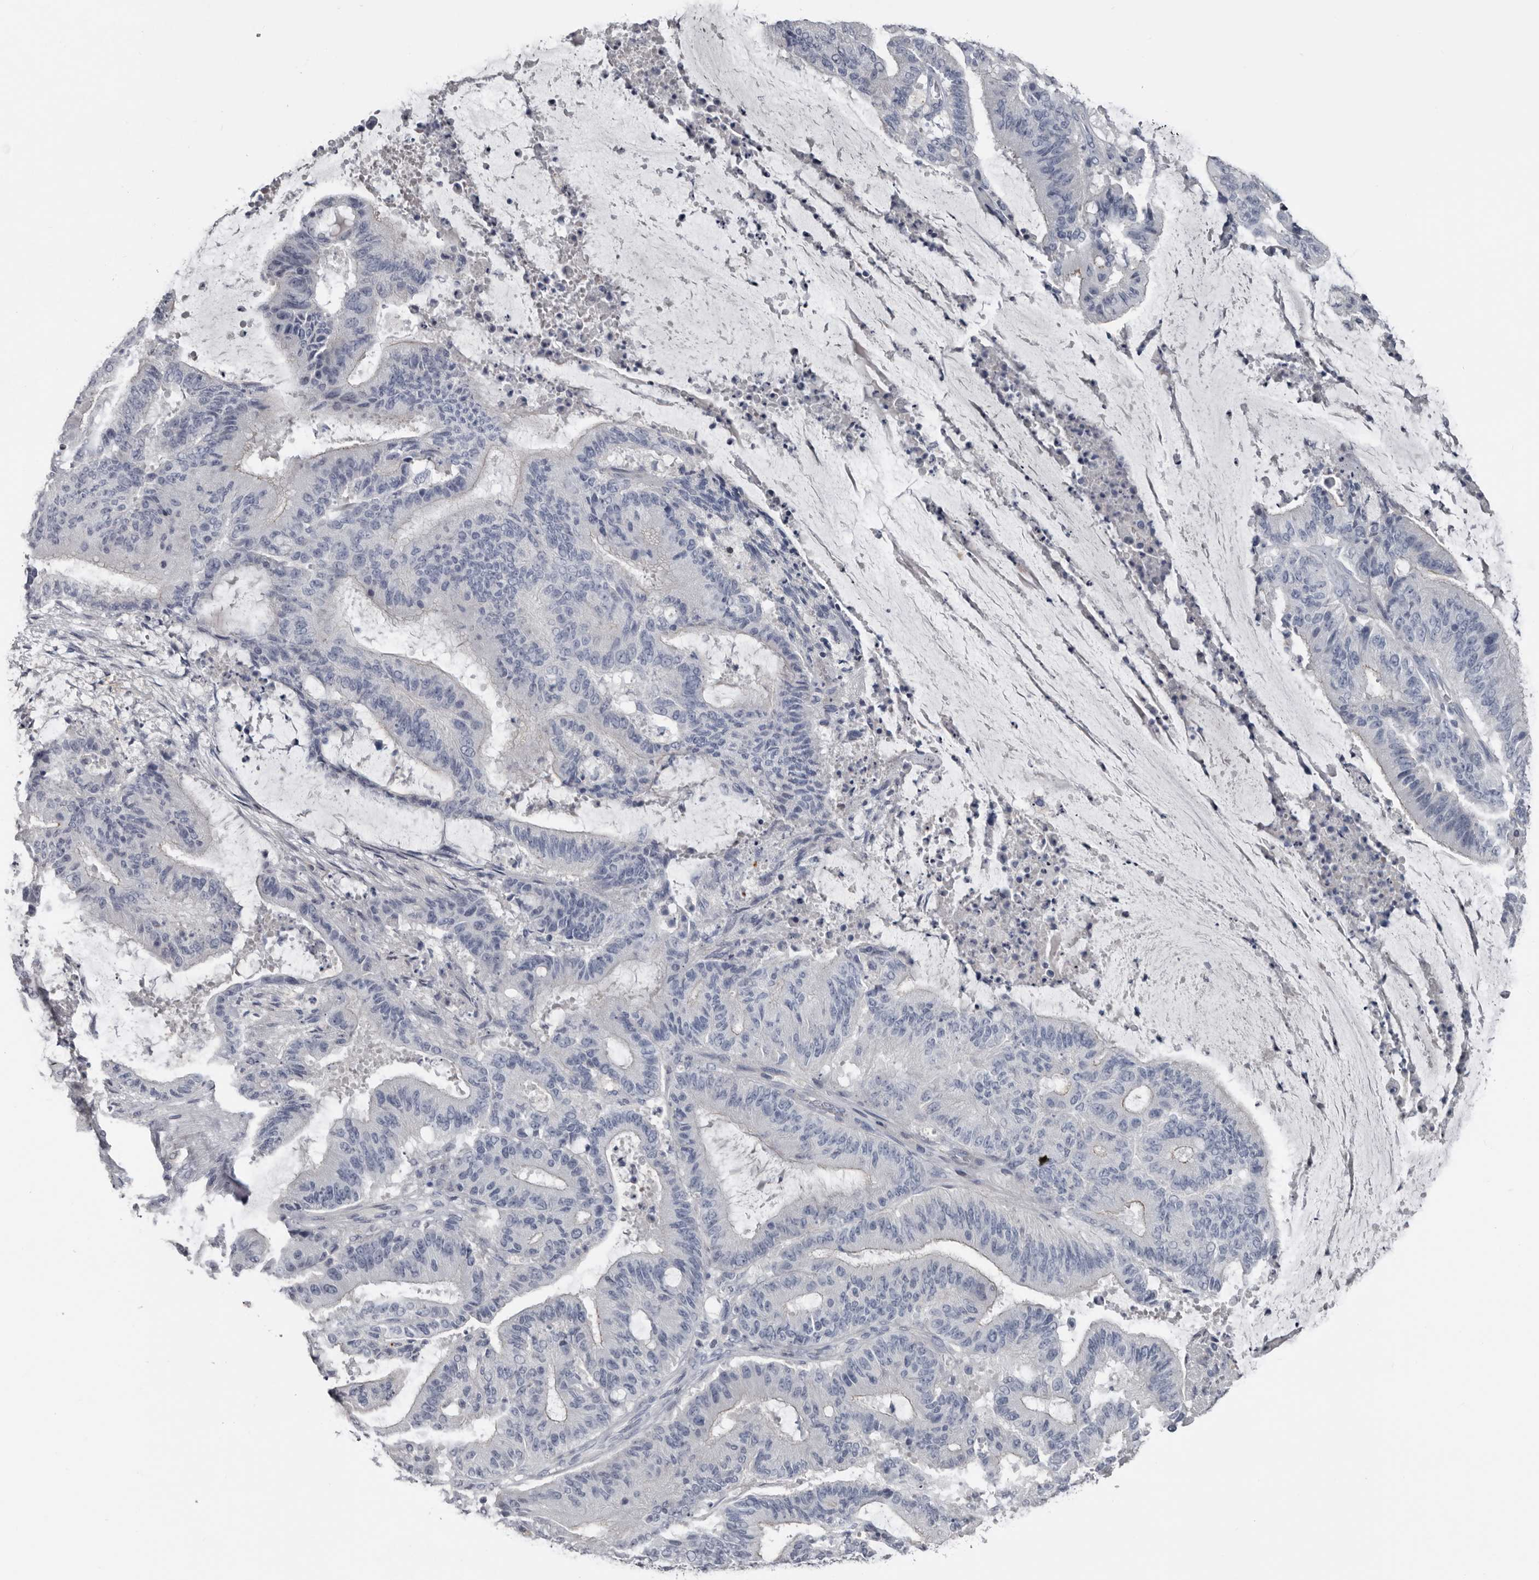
{"staining": {"intensity": "negative", "quantity": "none", "location": "none"}, "tissue": "liver cancer", "cell_type": "Tumor cells", "image_type": "cancer", "snomed": [{"axis": "morphology", "description": "Normal tissue, NOS"}, {"axis": "morphology", "description": "Cholangiocarcinoma"}, {"axis": "topography", "description": "Liver"}, {"axis": "topography", "description": "Peripheral nerve tissue"}], "caption": "A micrograph of liver cholangiocarcinoma stained for a protein displays no brown staining in tumor cells. (DAB immunohistochemistry (IHC) visualized using brightfield microscopy, high magnification).", "gene": "FABP7", "patient": {"sex": "female", "age": 73}}